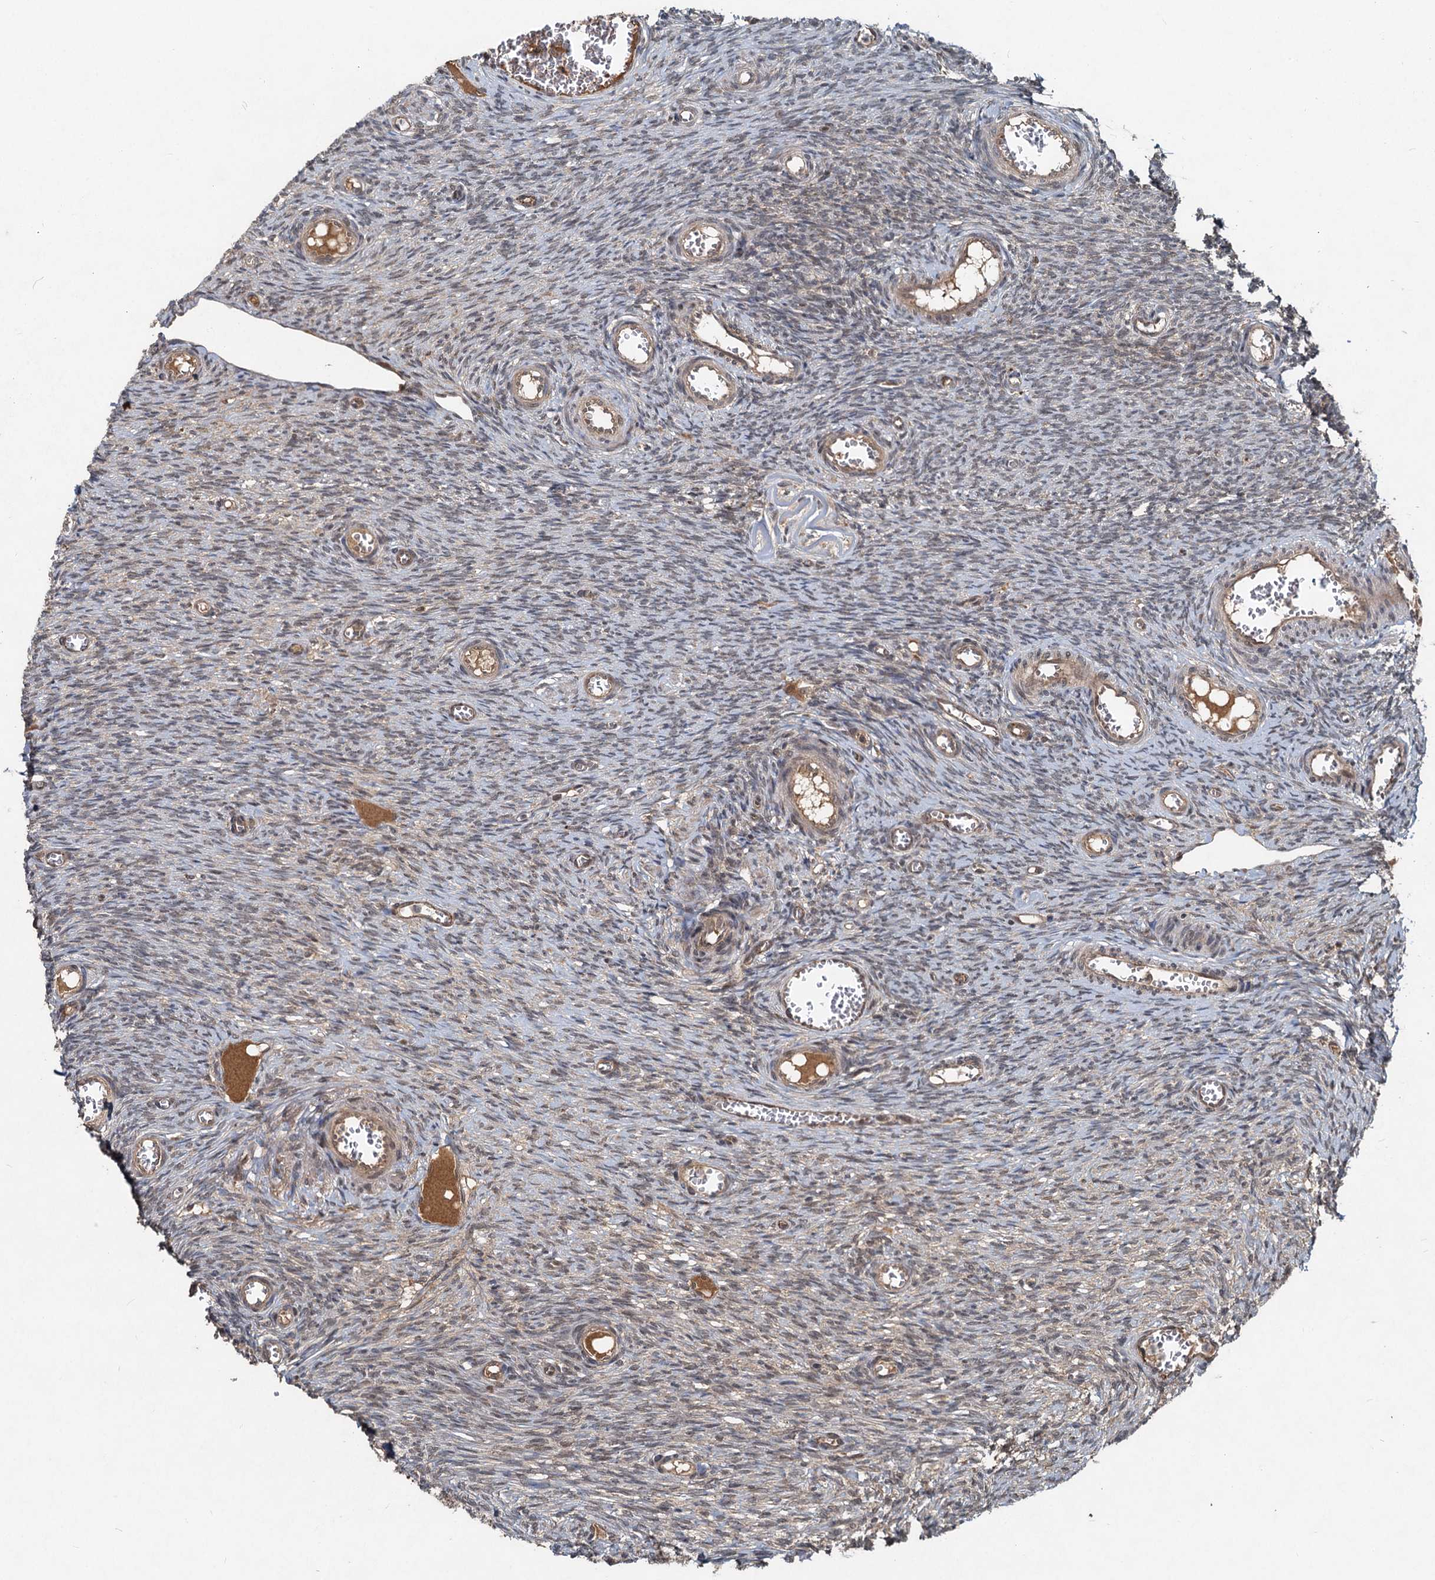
{"staining": {"intensity": "weak", "quantity": "25%-75%", "location": "nuclear"}, "tissue": "ovary", "cell_type": "Ovarian stroma cells", "image_type": "normal", "snomed": [{"axis": "morphology", "description": "Normal tissue, NOS"}, {"axis": "topography", "description": "Ovary"}], "caption": "A high-resolution photomicrograph shows immunohistochemistry (IHC) staining of benign ovary, which reveals weak nuclear positivity in approximately 25%-75% of ovarian stroma cells. (DAB IHC with brightfield microscopy, high magnification).", "gene": "RITA1", "patient": {"sex": "female", "age": 44}}